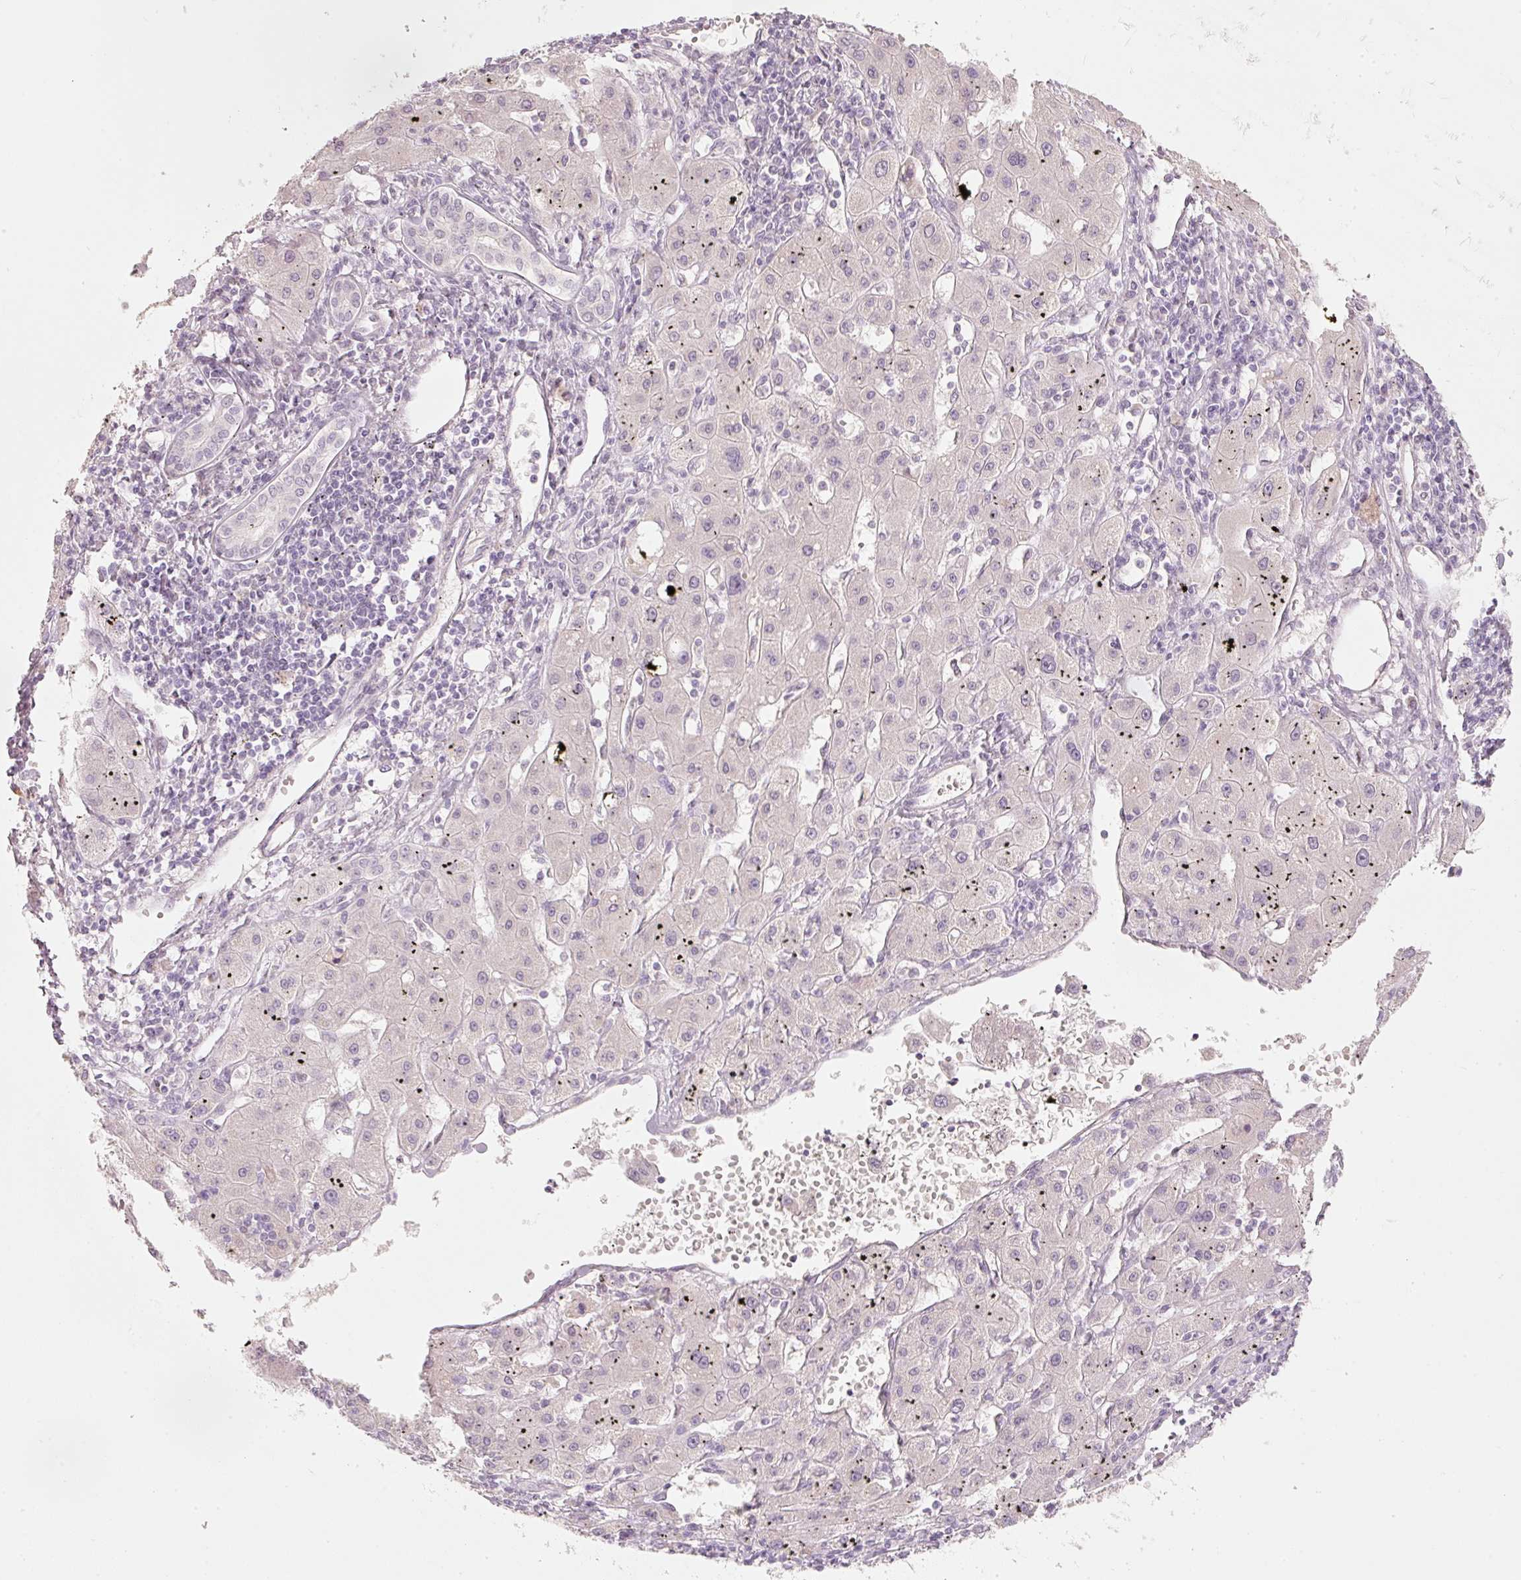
{"staining": {"intensity": "negative", "quantity": "none", "location": "none"}, "tissue": "liver cancer", "cell_type": "Tumor cells", "image_type": "cancer", "snomed": [{"axis": "morphology", "description": "Carcinoma, Hepatocellular, NOS"}, {"axis": "topography", "description": "Liver"}], "caption": "High magnification brightfield microscopy of liver cancer (hepatocellular carcinoma) stained with DAB (brown) and counterstained with hematoxylin (blue): tumor cells show no significant expression. The staining is performed using DAB (3,3'-diaminobenzidine) brown chromogen with nuclei counter-stained in using hematoxylin.", "gene": "STEAP1", "patient": {"sex": "male", "age": 72}}